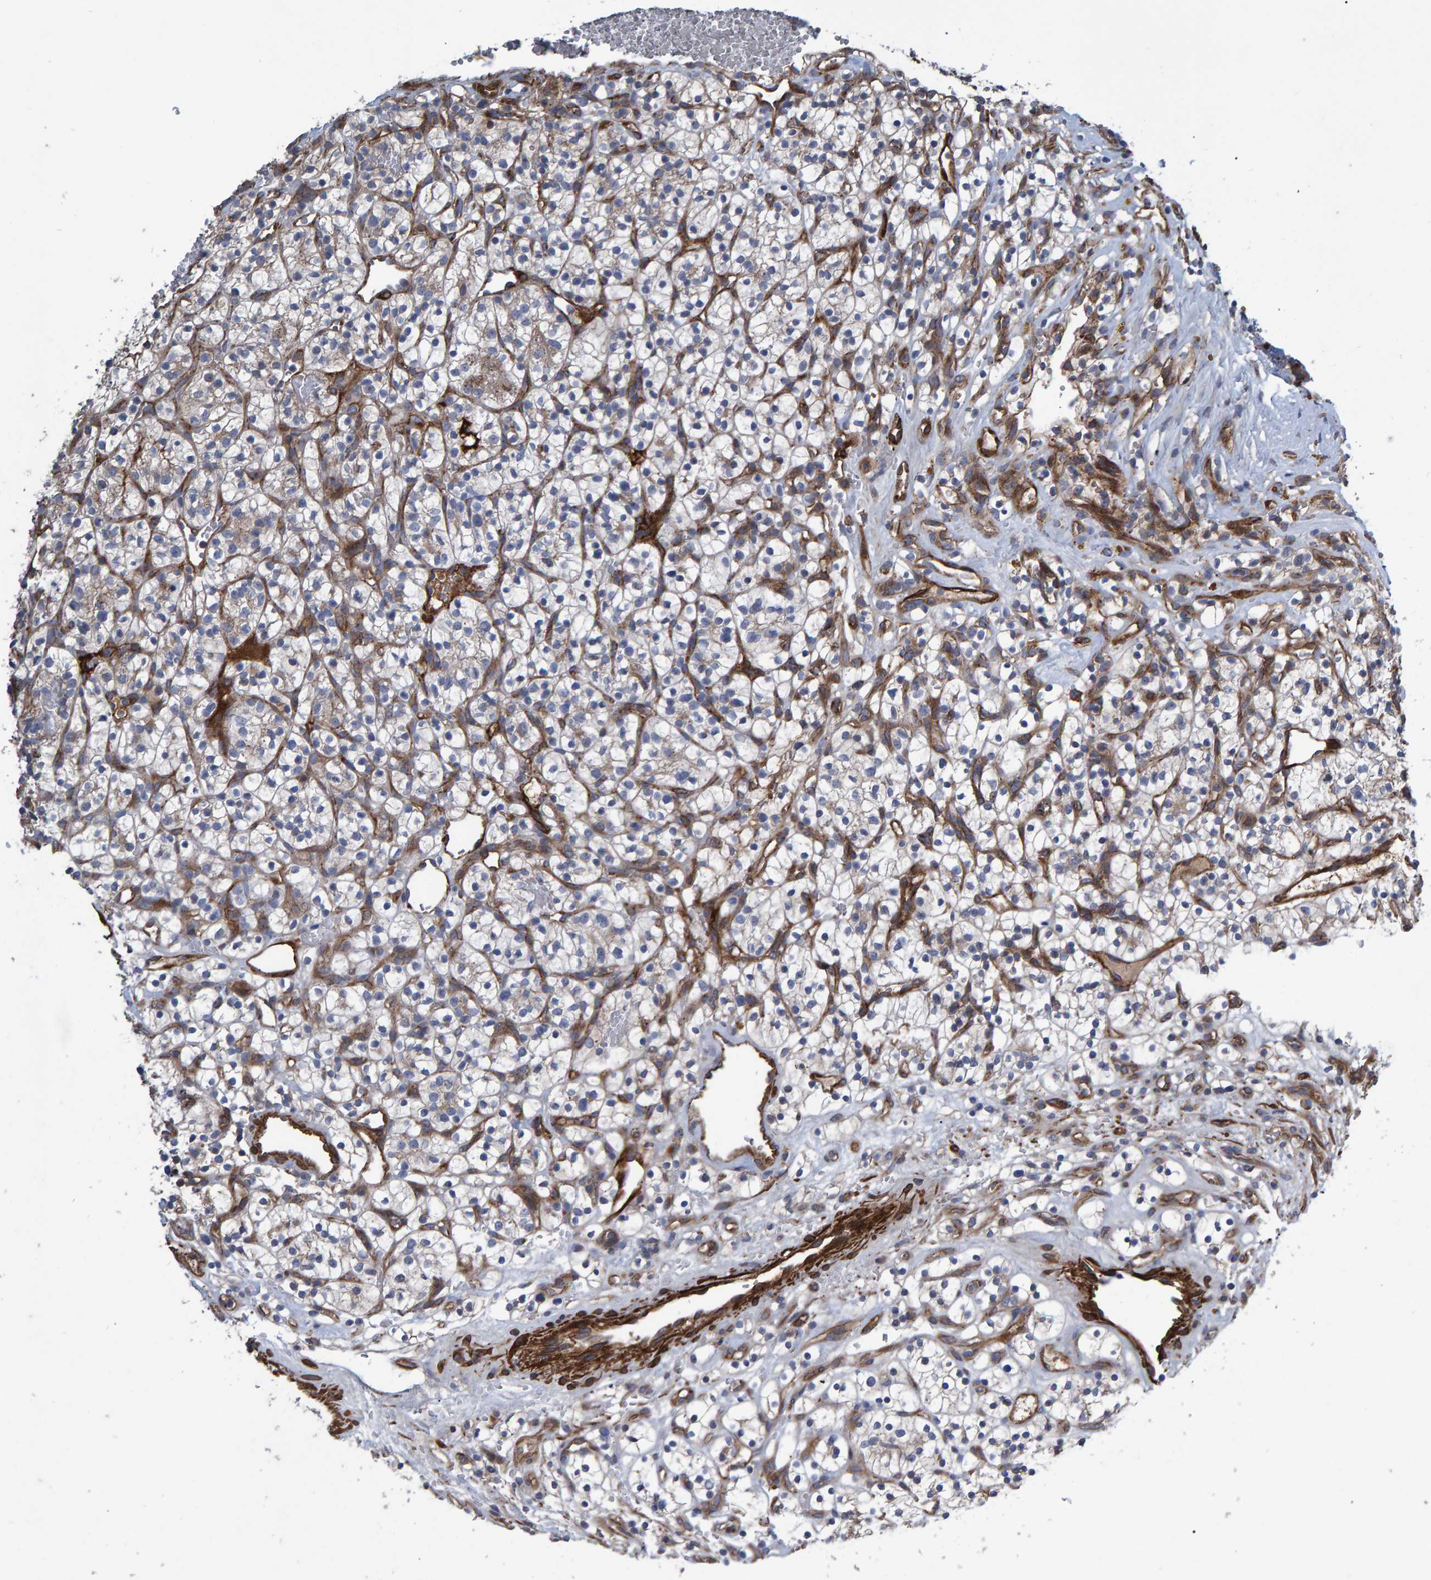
{"staining": {"intensity": "weak", "quantity": ">75%", "location": "cytoplasmic/membranous"}, "tissue": "renal cancer", "cell_type": "Tumor cells", "image_type": "cancer", "snomed": [{"axis": "morphology", "description": "Adenocarcinoma, NOS"}, {"axis": "topography", "description": "Kidney"}], "caption": "DAB (3,3'-diaminobenzidine) immunohistochemical staining of human renal adenocarcinoma demonstrates weak cytoplasmic/membranous protein staining in about >75% of tumor cells. The protein is shown in brown color, while the nuclei are stained blue.", "gene": "SLIT2", "patient": {"sex": "female", "age": 57}}